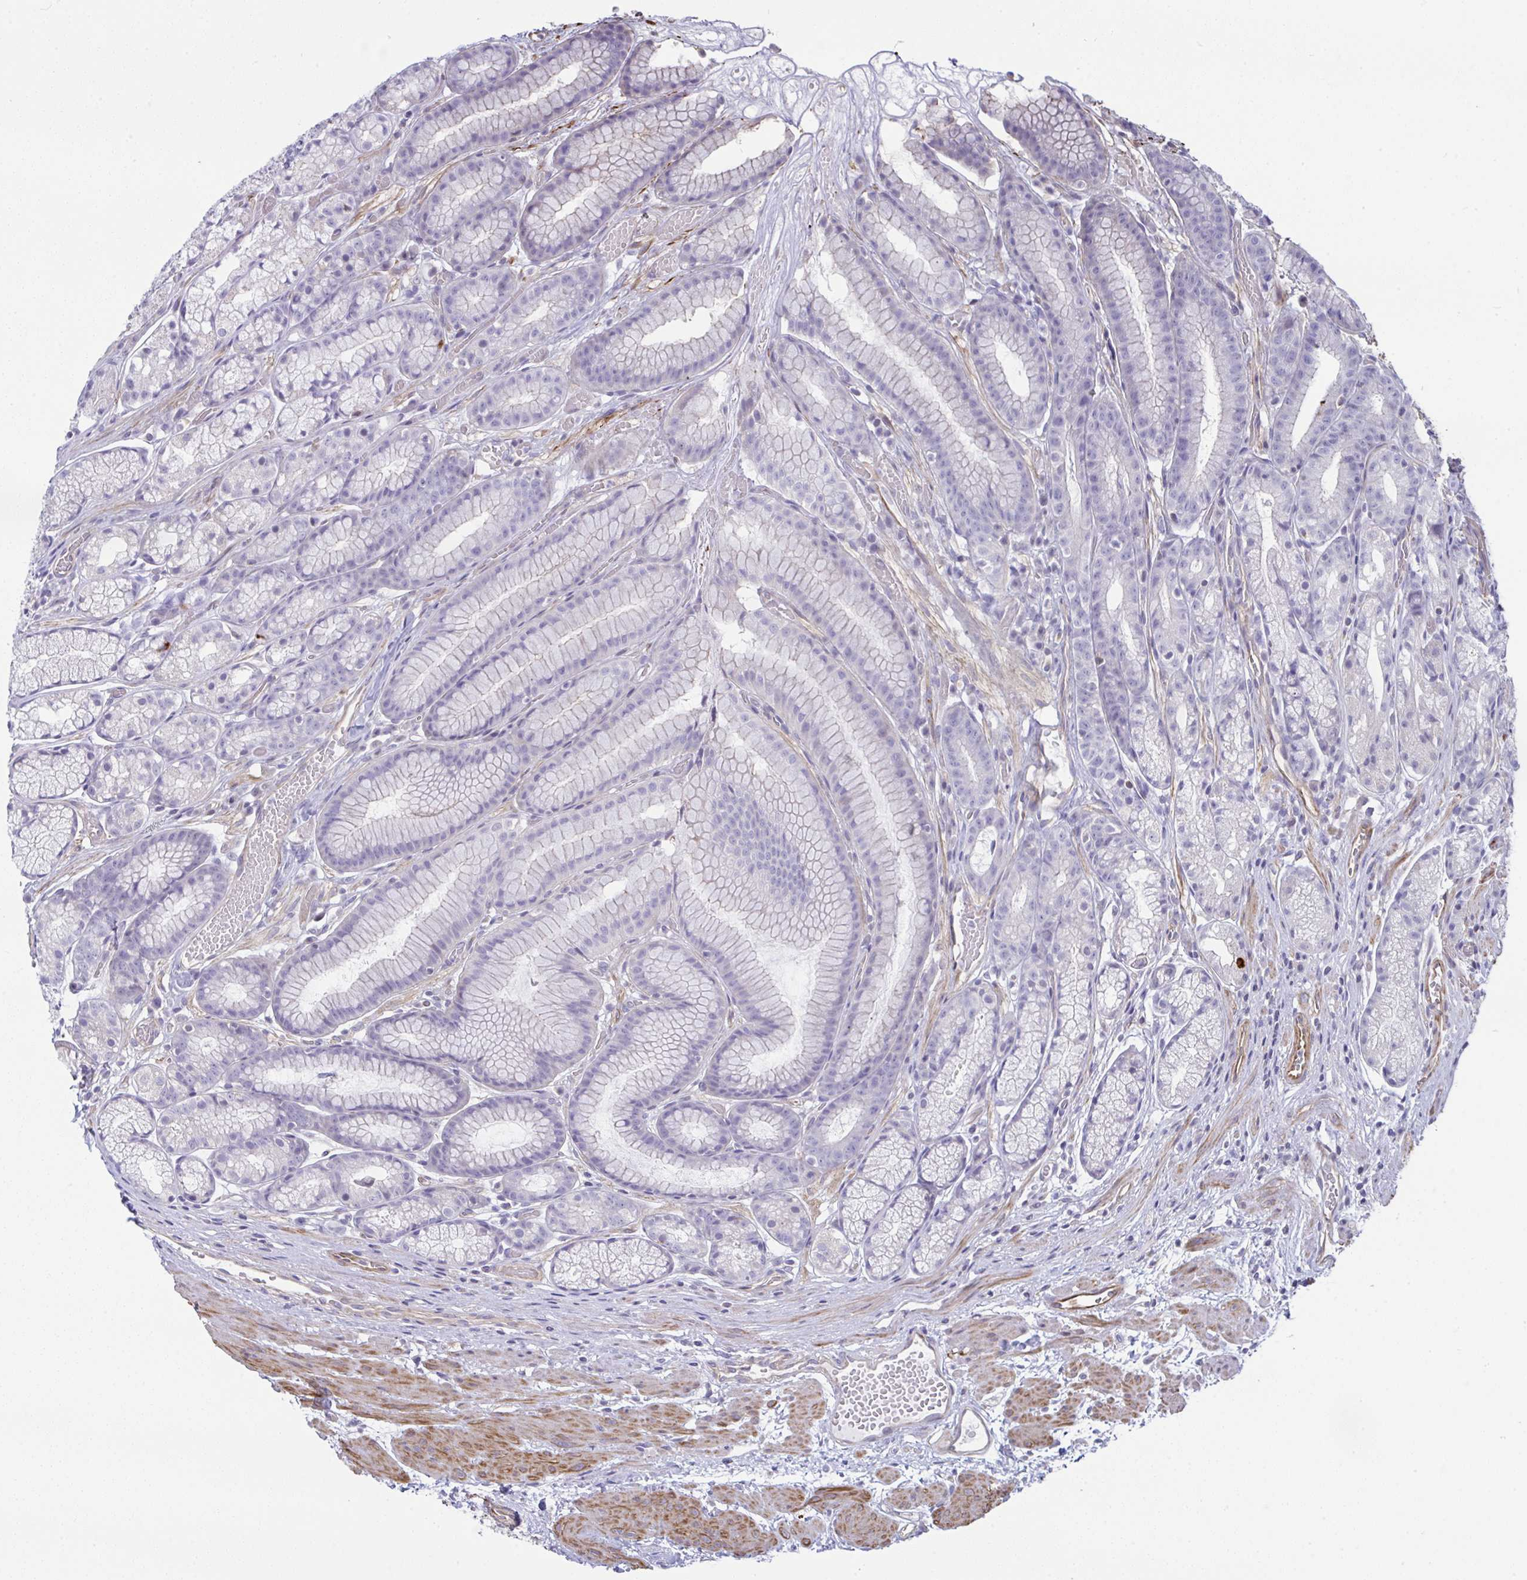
{"staining": {"intensity": "negative", "quantity": "none", "location": "none"}, "tissue": "stomach", "cell_type": "Glandular cells", "image_type": "normal", "snomed": [{"axis": "morphology", "description": "Normal tissue, NOS"}, {"axis": "topography", "description": "Smooth muscle"}, {"axis": "topography", "description": "Stomach"}], "caption": "The immunohistochemistry (IHC) histopathology image has no significant positivity in glandular cells of stomach. (Stains: DAB IHC with hematoxylin counter stain, Microscopy: brightfield microscopy at high magnification).", "gene": "MYL12A", "patient": {"sex": "male", "age": 70}}